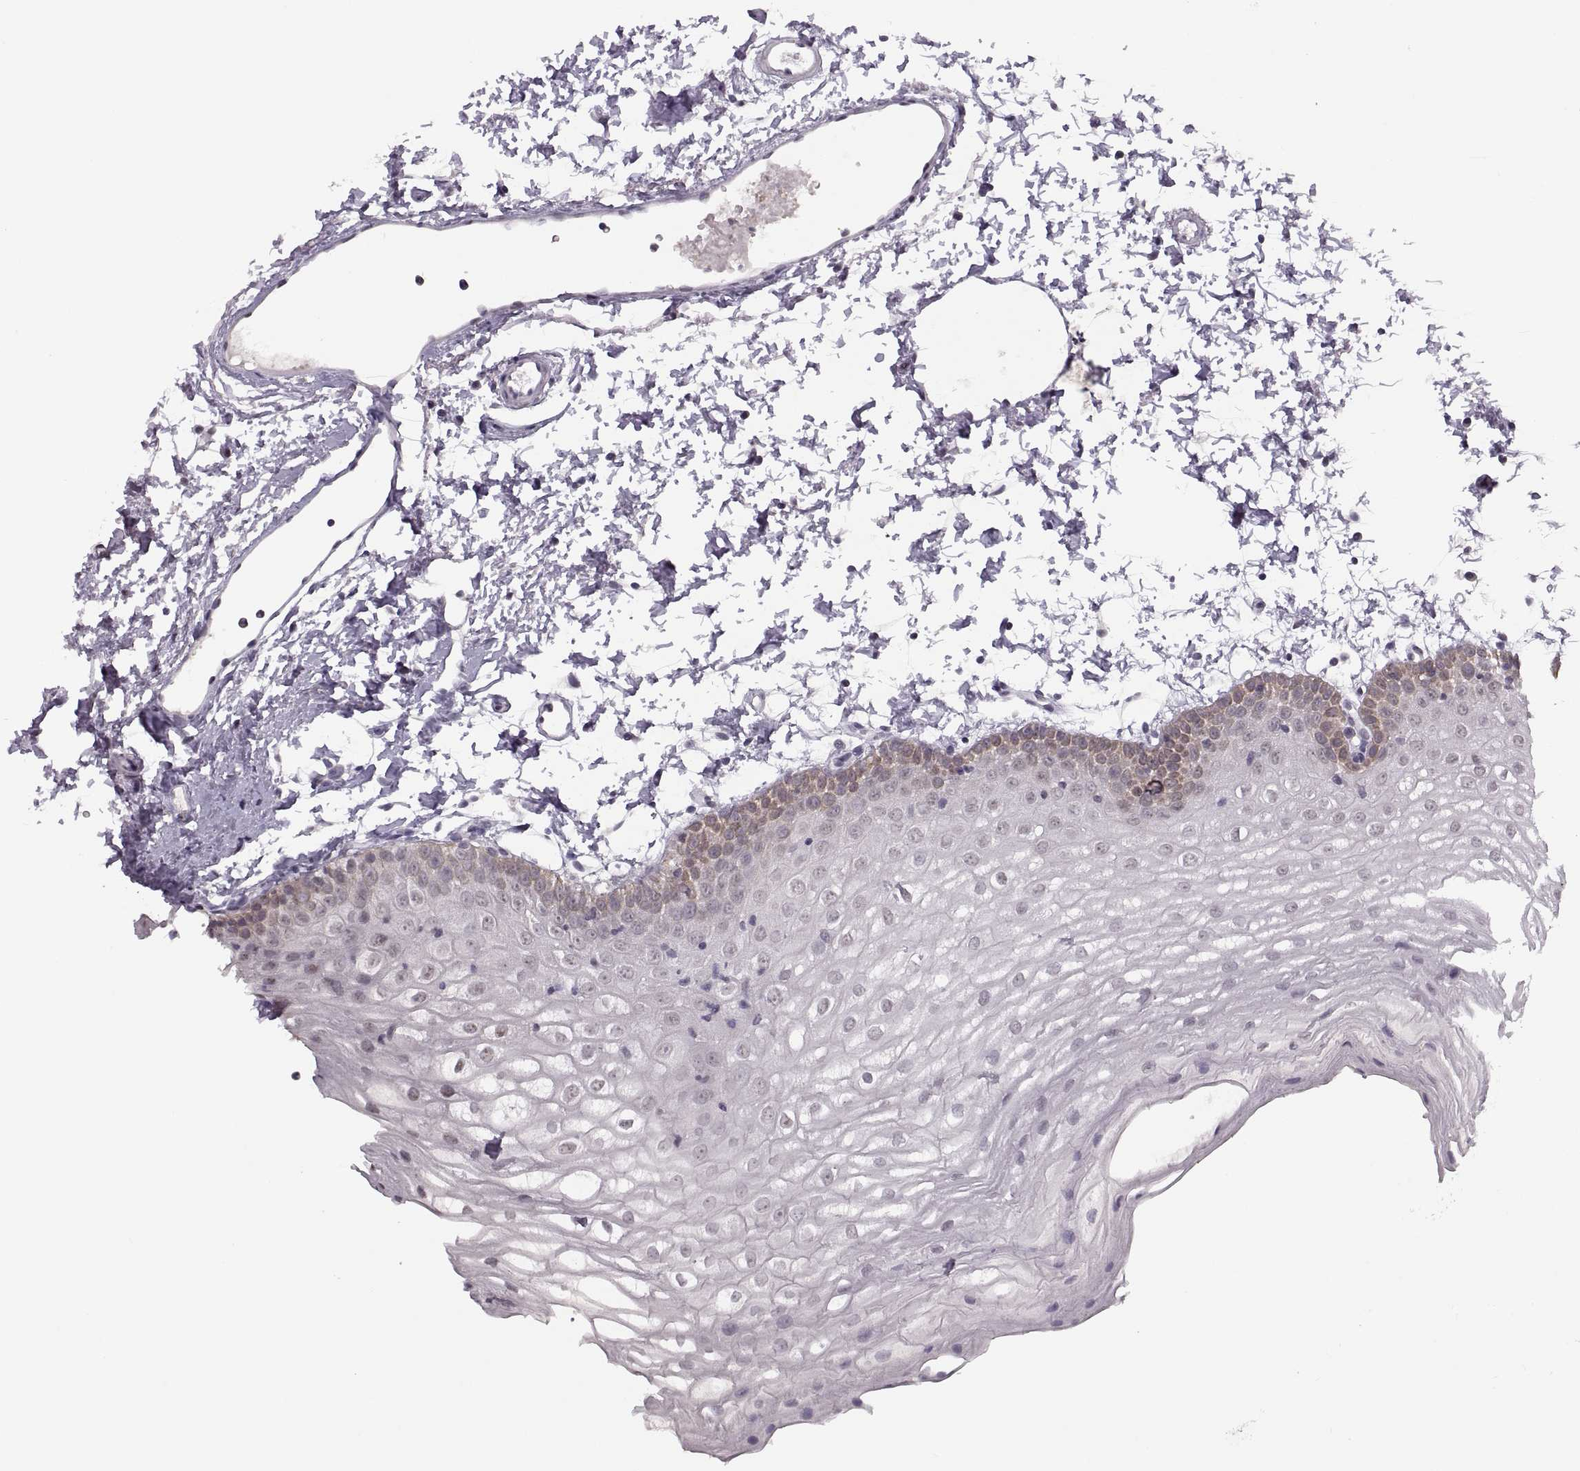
{"staining": {"intensity": "weak", "quantity": "<25%", "location": "cytoplasmic/membranous"}, "tissue": "oral mucosa", "cell_type": "Squamous epithelial cells", "image_type": "normal", "snomed": [{"axis": "morphology", "description": "Normal tissue, NOS"}, {"axis": "topography", "description": "Oral tissue"}], "caption": "Immunohistochemical staining of unremarkable human oral mucosa reveals no significant expression in squamous epithelial cells. (DAB IHC visualized using brightfield microscopy, high magnification).", "gene": "OTP", "patient": {"sex": "male", "age": 72}}